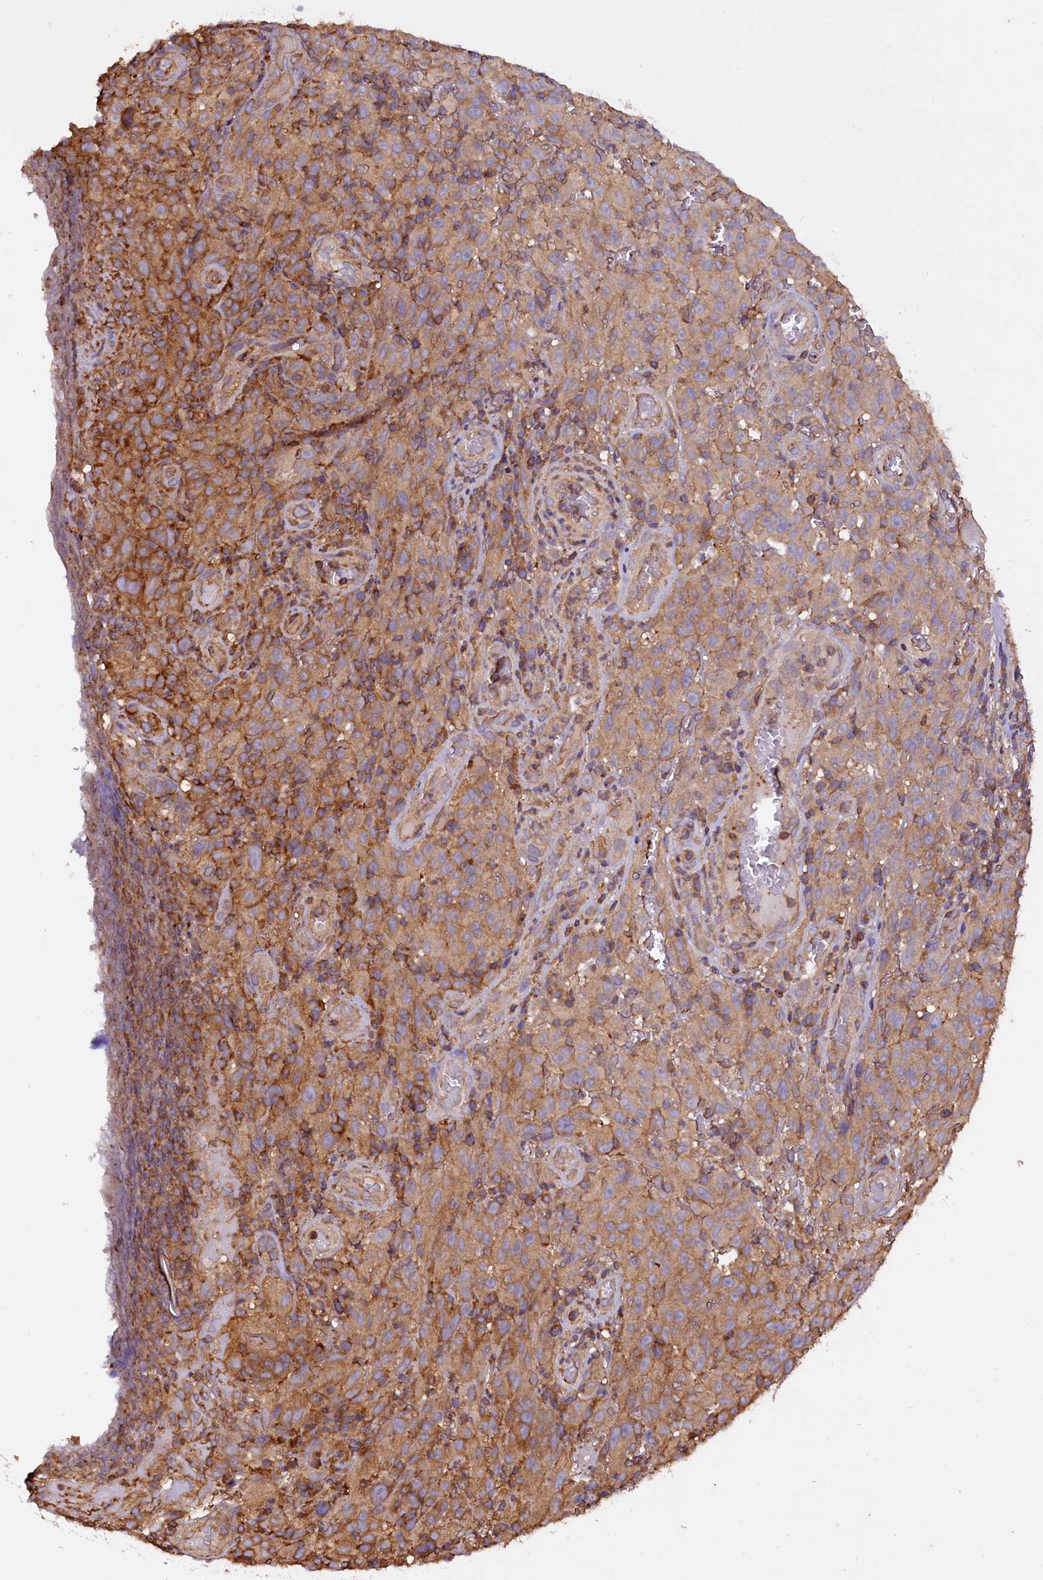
{"staining": {"intensity": "moderate", "quantity": "25%-75%", "location": "cytoplasmic/membranous"}, "tissue": "melanoma", "cell_type": "Tumor cells", "image_type": "cancer", "snomed": [{"axis": "morphology", "description": "Malignant melanoma, NOS"}, {"axis": "topography", "description": "Skin"}], "caption": "An IHC image of neoplastic tissue is shown. Protein staining in brown labels moderate cytoplasmic/membranous positivity in malignant melanoma within tumor cells. The staining is performed using DAB brown chromogen to label protein expression. The nuclei are counter-stained blue using hematoxylin.", "gene": "RARS2", "patient": {"sex": "female", "age": 82}}